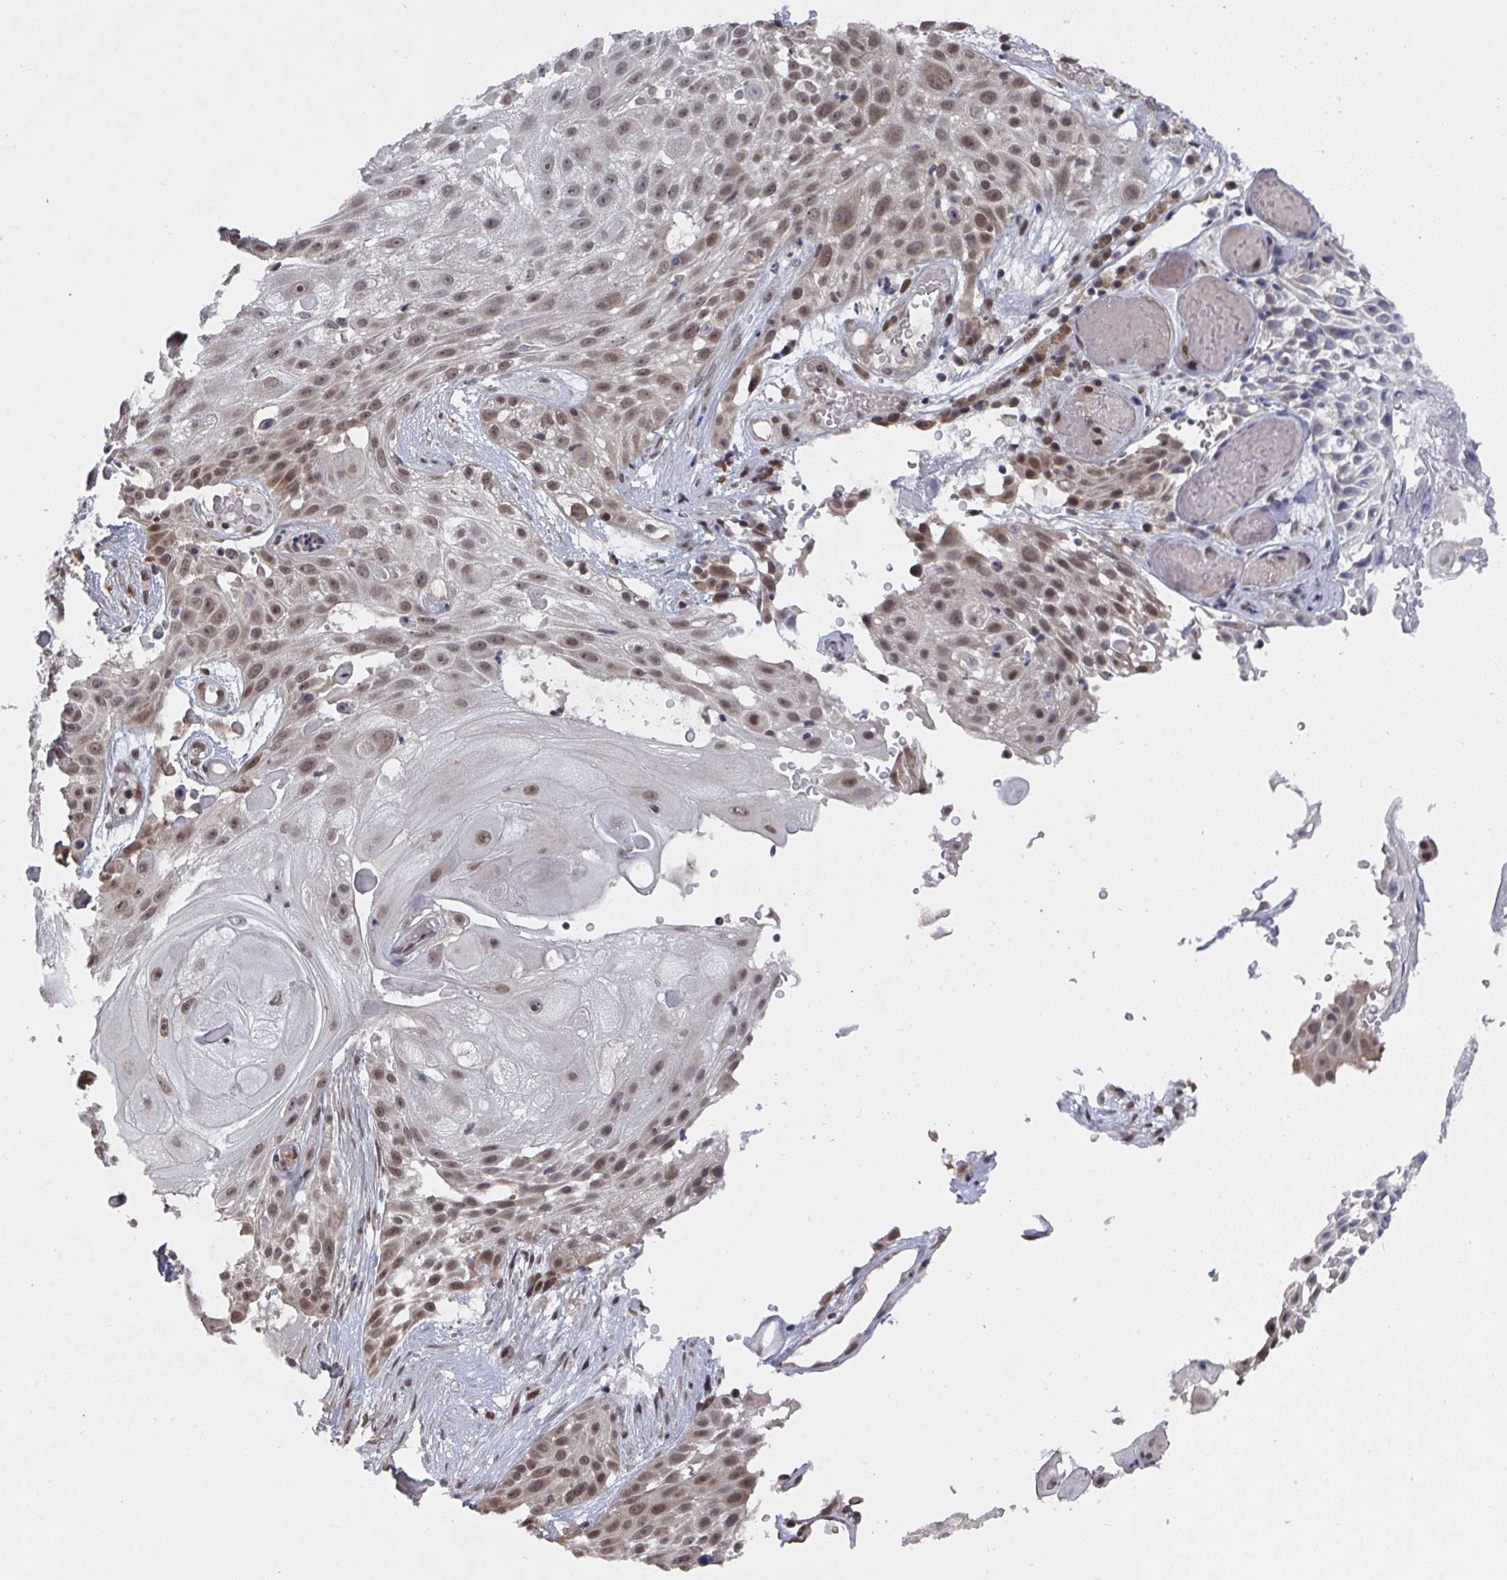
{"staining": {"intensity": "moderate", "quantity": ">75%", "location": "nuclear"}, "tissue": "skin cancer", "cell_type": "Tumor cells", "image_type": "cancer", "snomed": [{"axis": "morphology", "description": "Squamous cell carcinoma, NOS"}, {"axis": "topography", "description": "Skin"}], "caption": "Skin cancer was stained to show a protein in brown. There is medium levels of moderate nuclear expression in approximately >75% of tumor cells.", "gene": "JMJD1C", "patient": {"sex": "female", "age": 86}}